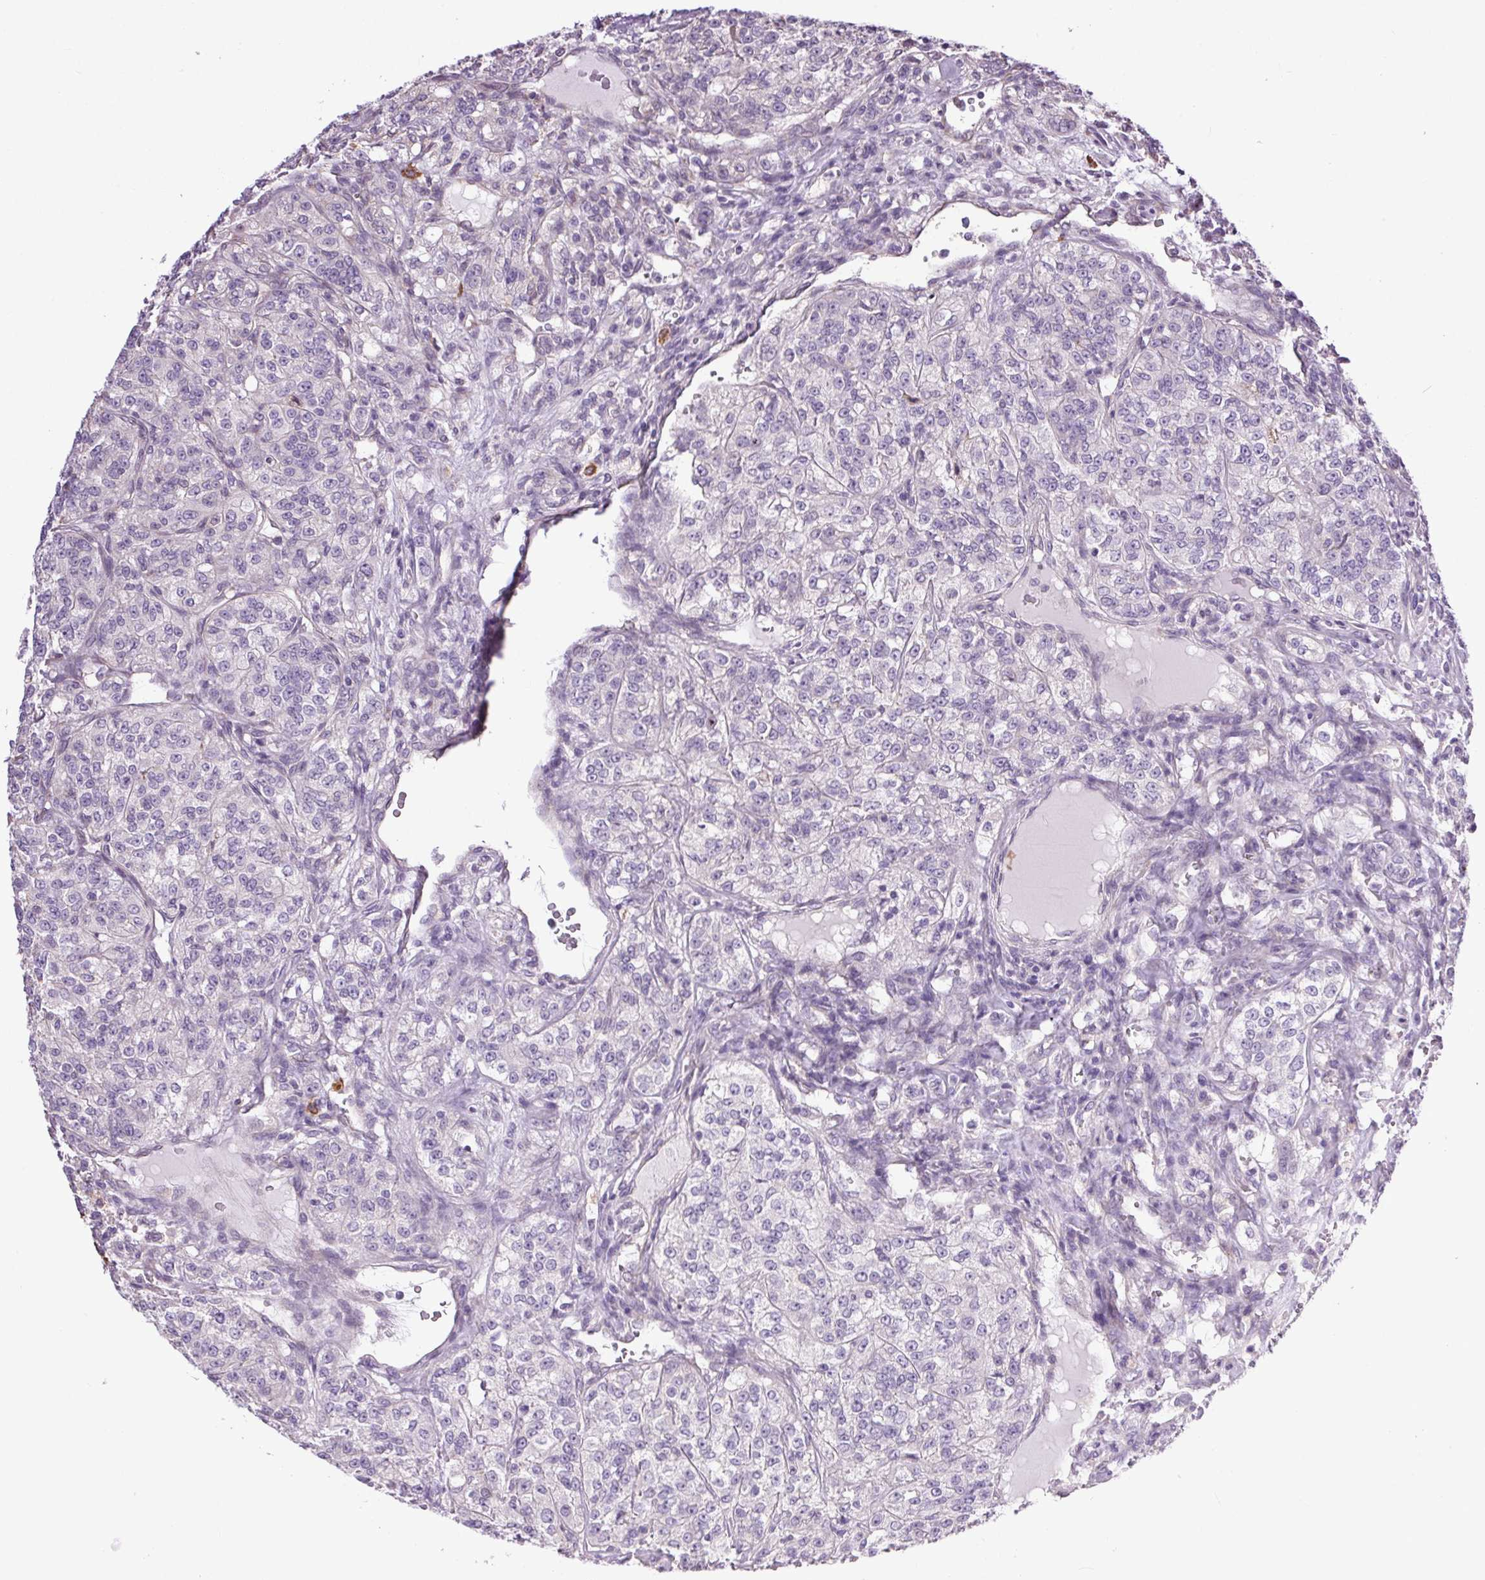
{"staining": {"intensity": "negative", "quantity": "none", "location": "none"}, "tissue": "renal cancer", "cell_type": "Tumor cells", "image_type": "cancer", "snomed": [{"axis": "morphology", "description": "Adenocarcinoma, NOS"}, {"axis": "topography", "description": "Kidney"}], "caption": "Immunohistochemistry of human renal cancer demonstrates no expression in tumor cells.", "gene": "SNX31", "patient": {"sex": "female", "age": 63}}